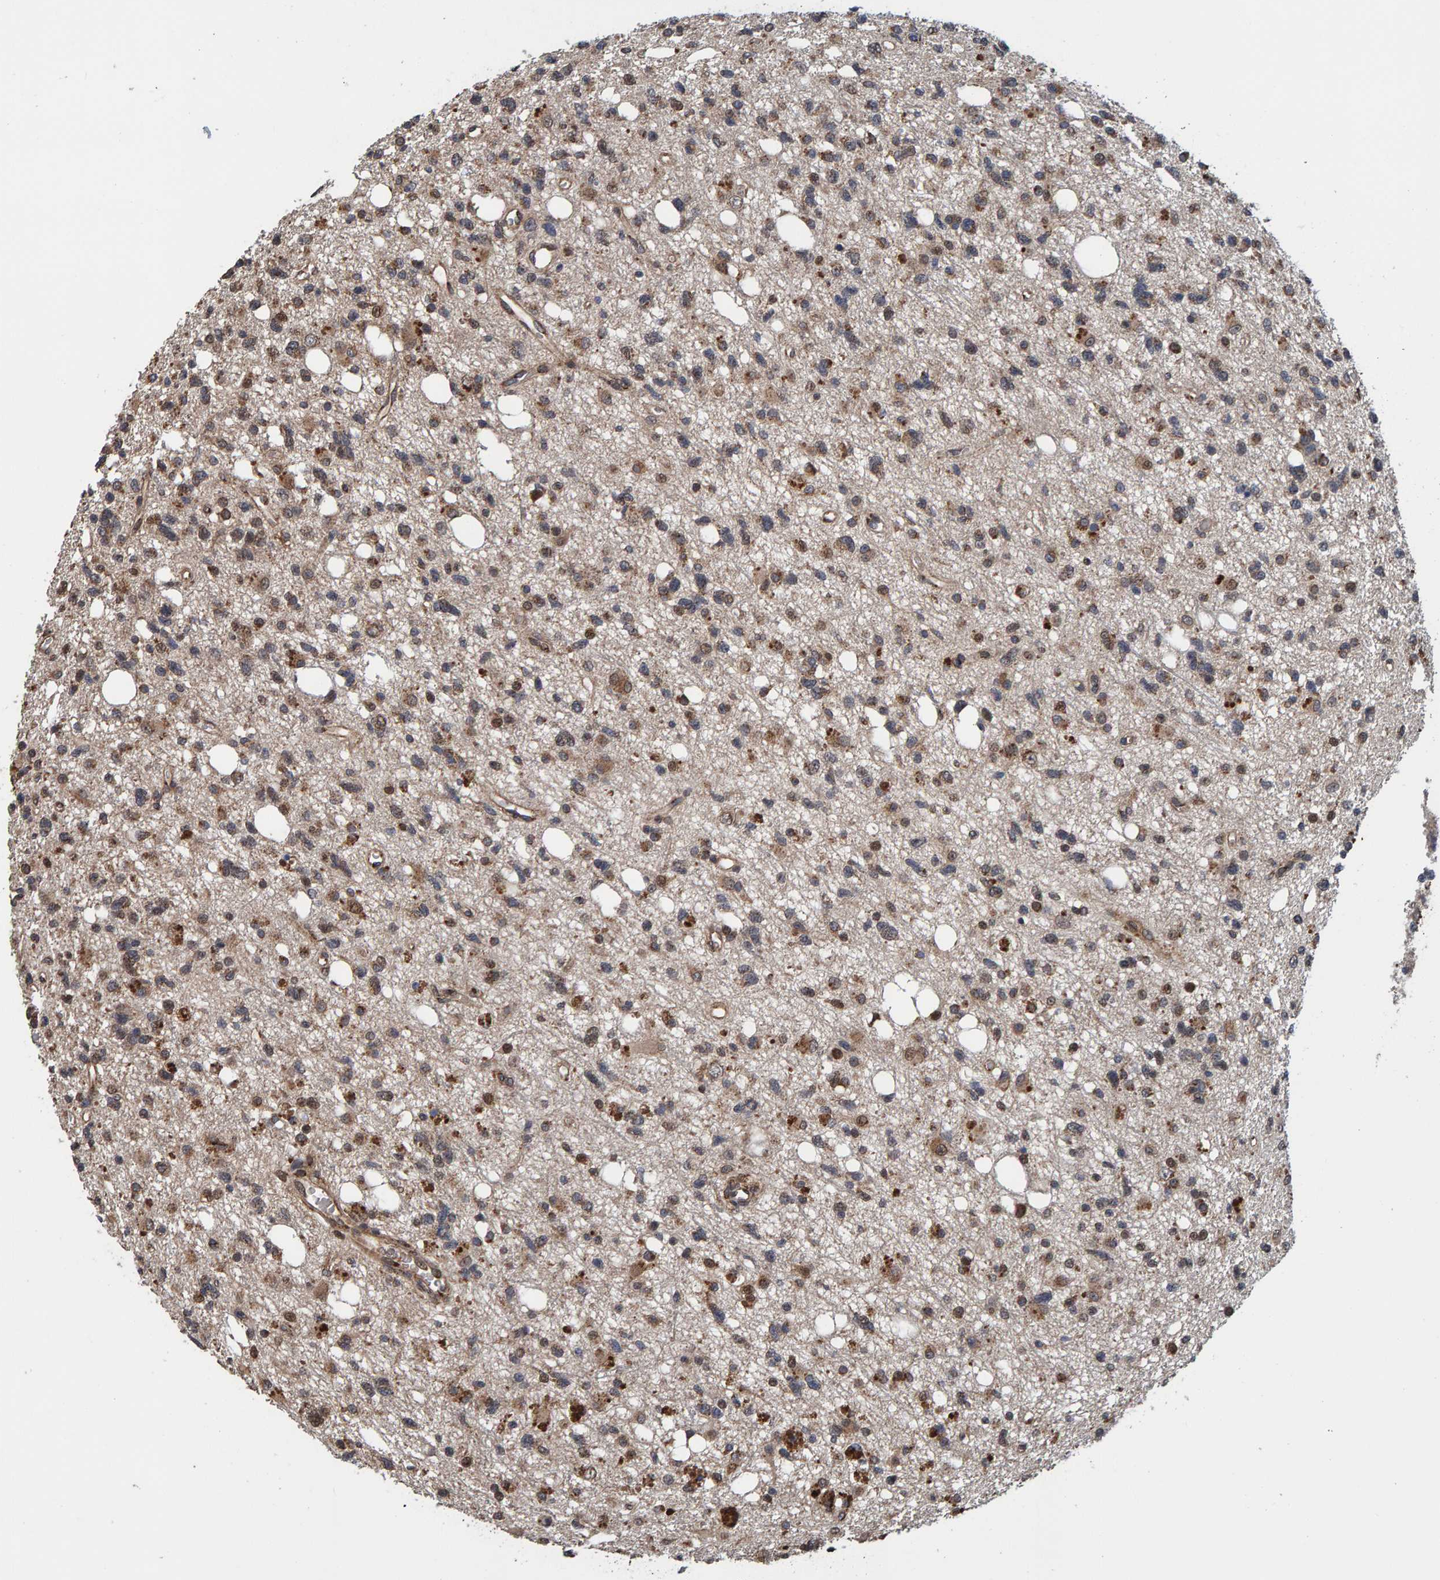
{"staining": {"intensity": "moderate", "quantity": "25%-75%", "location": "cytoplasmic/membranous"}, "tissue": "glioma", "cell_type": "Tumor cells", "image_type": "cancer", "snomed": [{"axis": "morphology", "description": "Glioma, malignant, High grade"}, {"axis": "topography", "description": "Brain"}], "caption": "The histopathology image displays staining of glioma, revealing moderate cytoplasmic/membranous protein staining (brown color) within tumor cells. (DAB (3,3'-diaminobenzidine) = brown stain, brightfield microscopy at high magnification).", "gene": "CCDC25", "patient": {"sex": "female", "age": 62}}